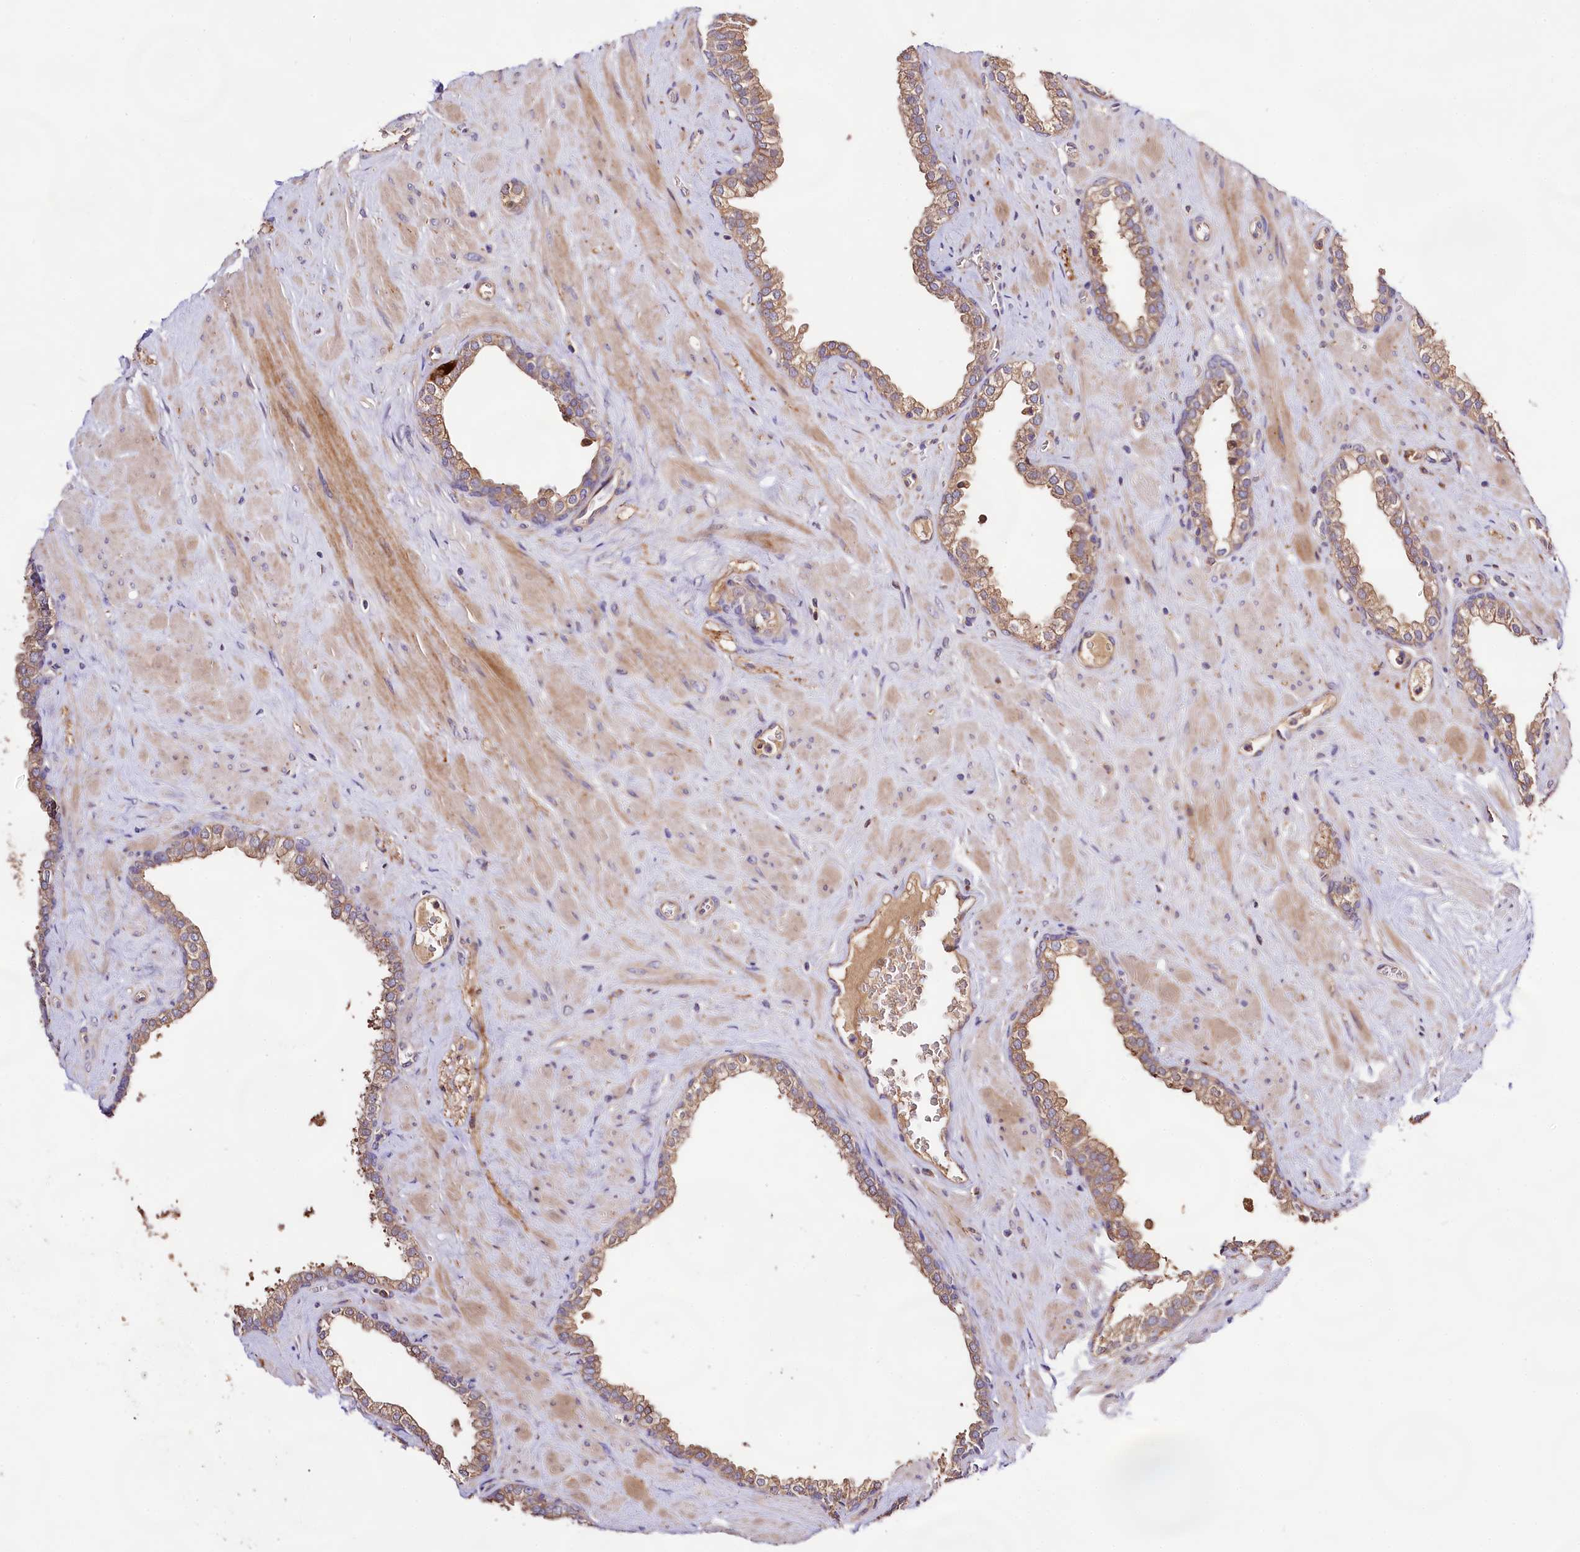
{"staining": {"intensity": "moderate", "quantity": ">75%", "location": "cytoplasmic/membranous"}, "tissue": "prostate", "cell_type": "Glandular cells", "image_type": "normal", "snomed": [{"axis": "morphology", "description": "Normal tissue, NOS"}, {"axis": "morphology", "description": "Urothelial carcinoma, Low grade"}, {"axis": "topography", "description": "Urinary bladder"}, {"axis": "topography", "description": "Prostate"}], "caption": "DAB (3,3'-diaminobenzidine) immunohistochemical staining of benign human prostate exhibits moderate cytoplasmic/membranous protein expression in about >75% of glandular cells.", "gene": "DMXL2", "patient": {"sex": "male", "age": 60}}